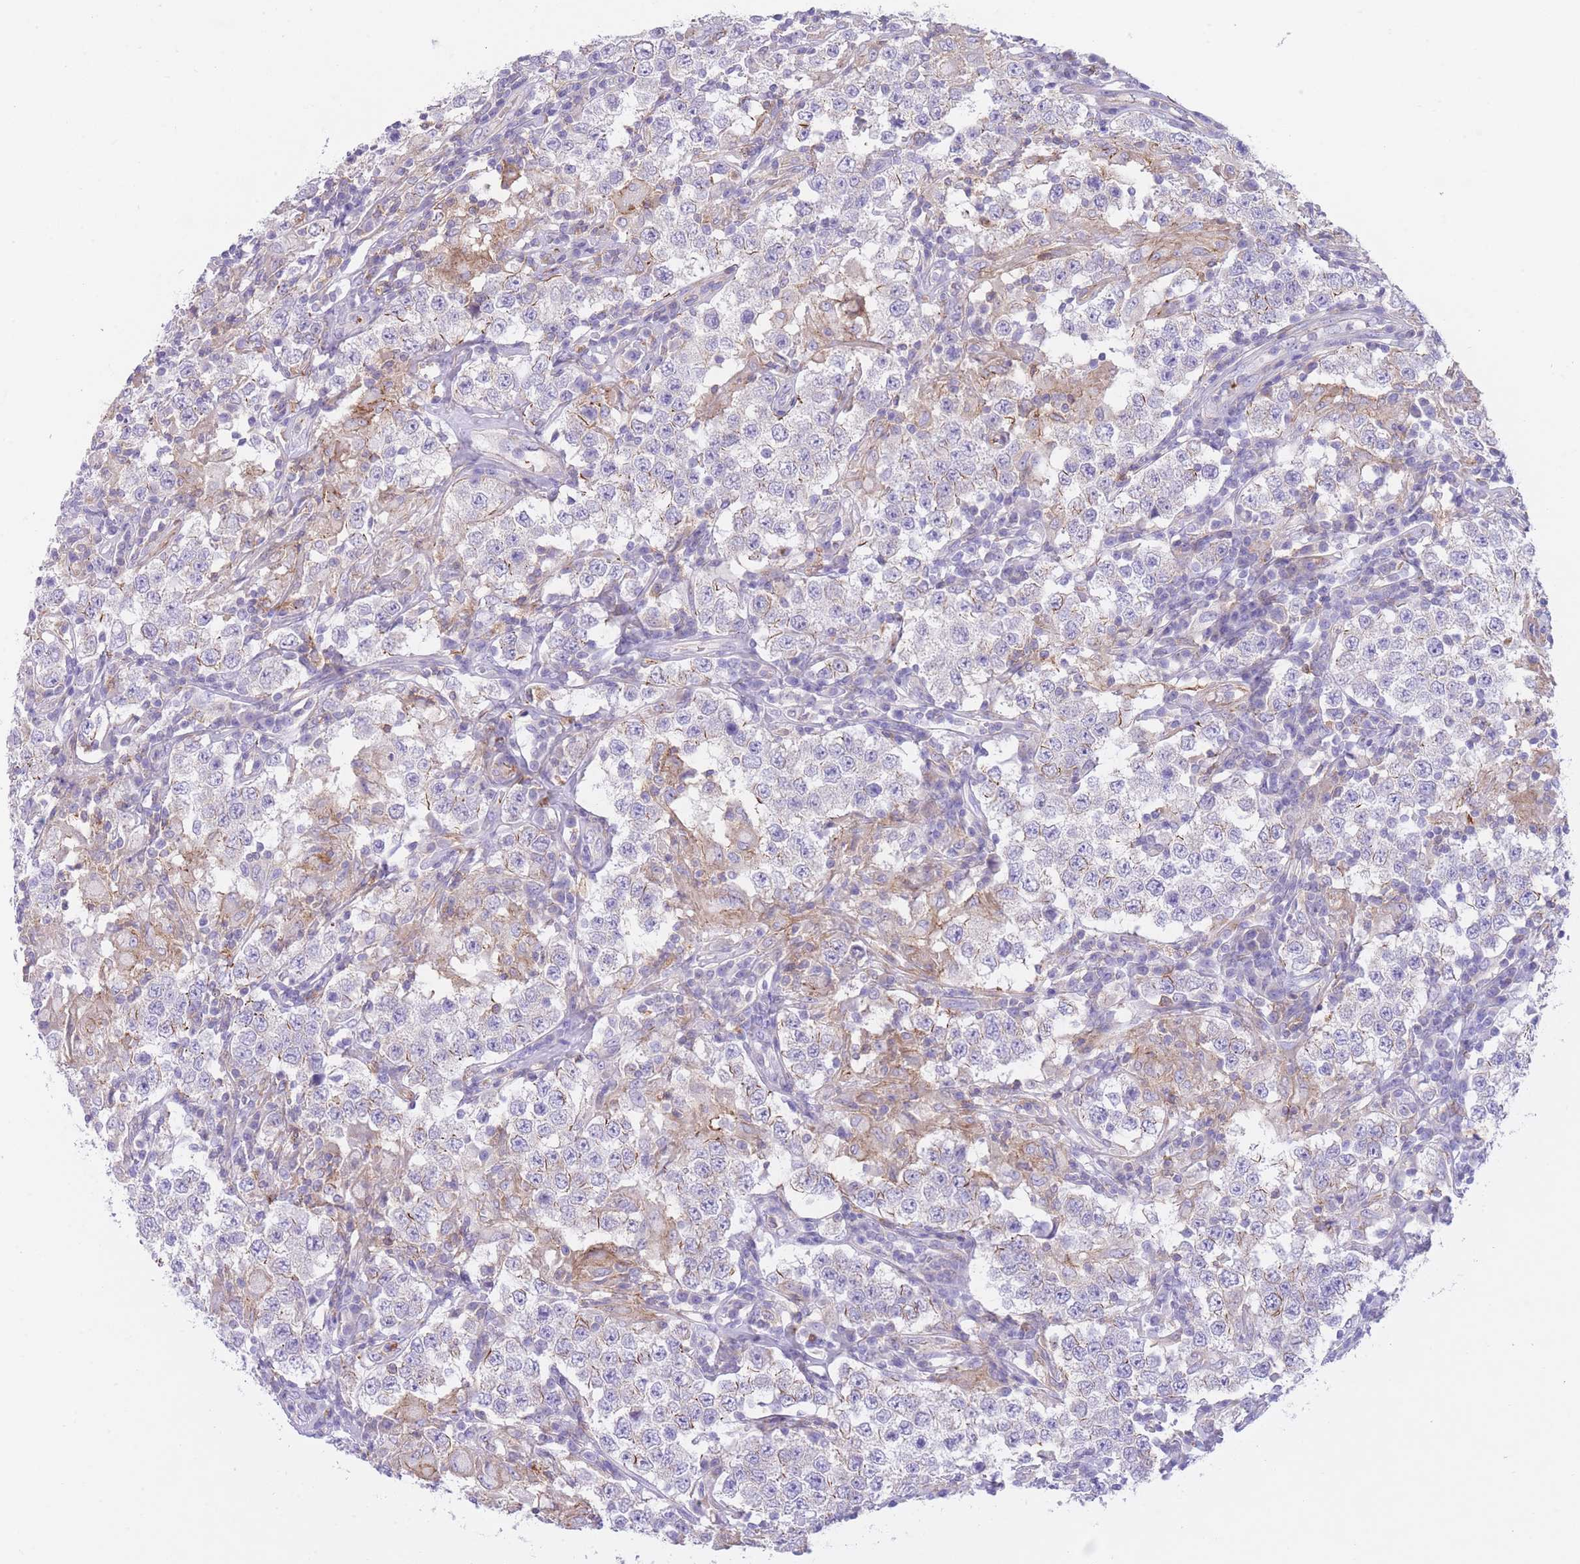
{"staining": {"intensity": "negative", "quantity": "none", "location": "none"}, "tissue": "testis cancer", "cell_type": "Tumor cells", "image_type": "cancer", "snomed": [{"axis": "morphology", "description": "Seminoma, NOS"}, {"axis": "morphology", "description": "Carcinoma, Embryonal, NOS"}, {"axis": "topography", "description": "Testis"}], "caption": "Immunohistochemistry histopathology image of neoplastic tissue: human testis seminoma stained with DAB reveals no significant protein positivity in tumor cells. (Stains: DAB (3,3'-diaminobenzidine) immunohistochemistry with hematoxylin counter stain, Microscopy: brightfield microscopy at high magnification).", "gene": "LDB3", "patient": {"sex": "male", "age": 41}}